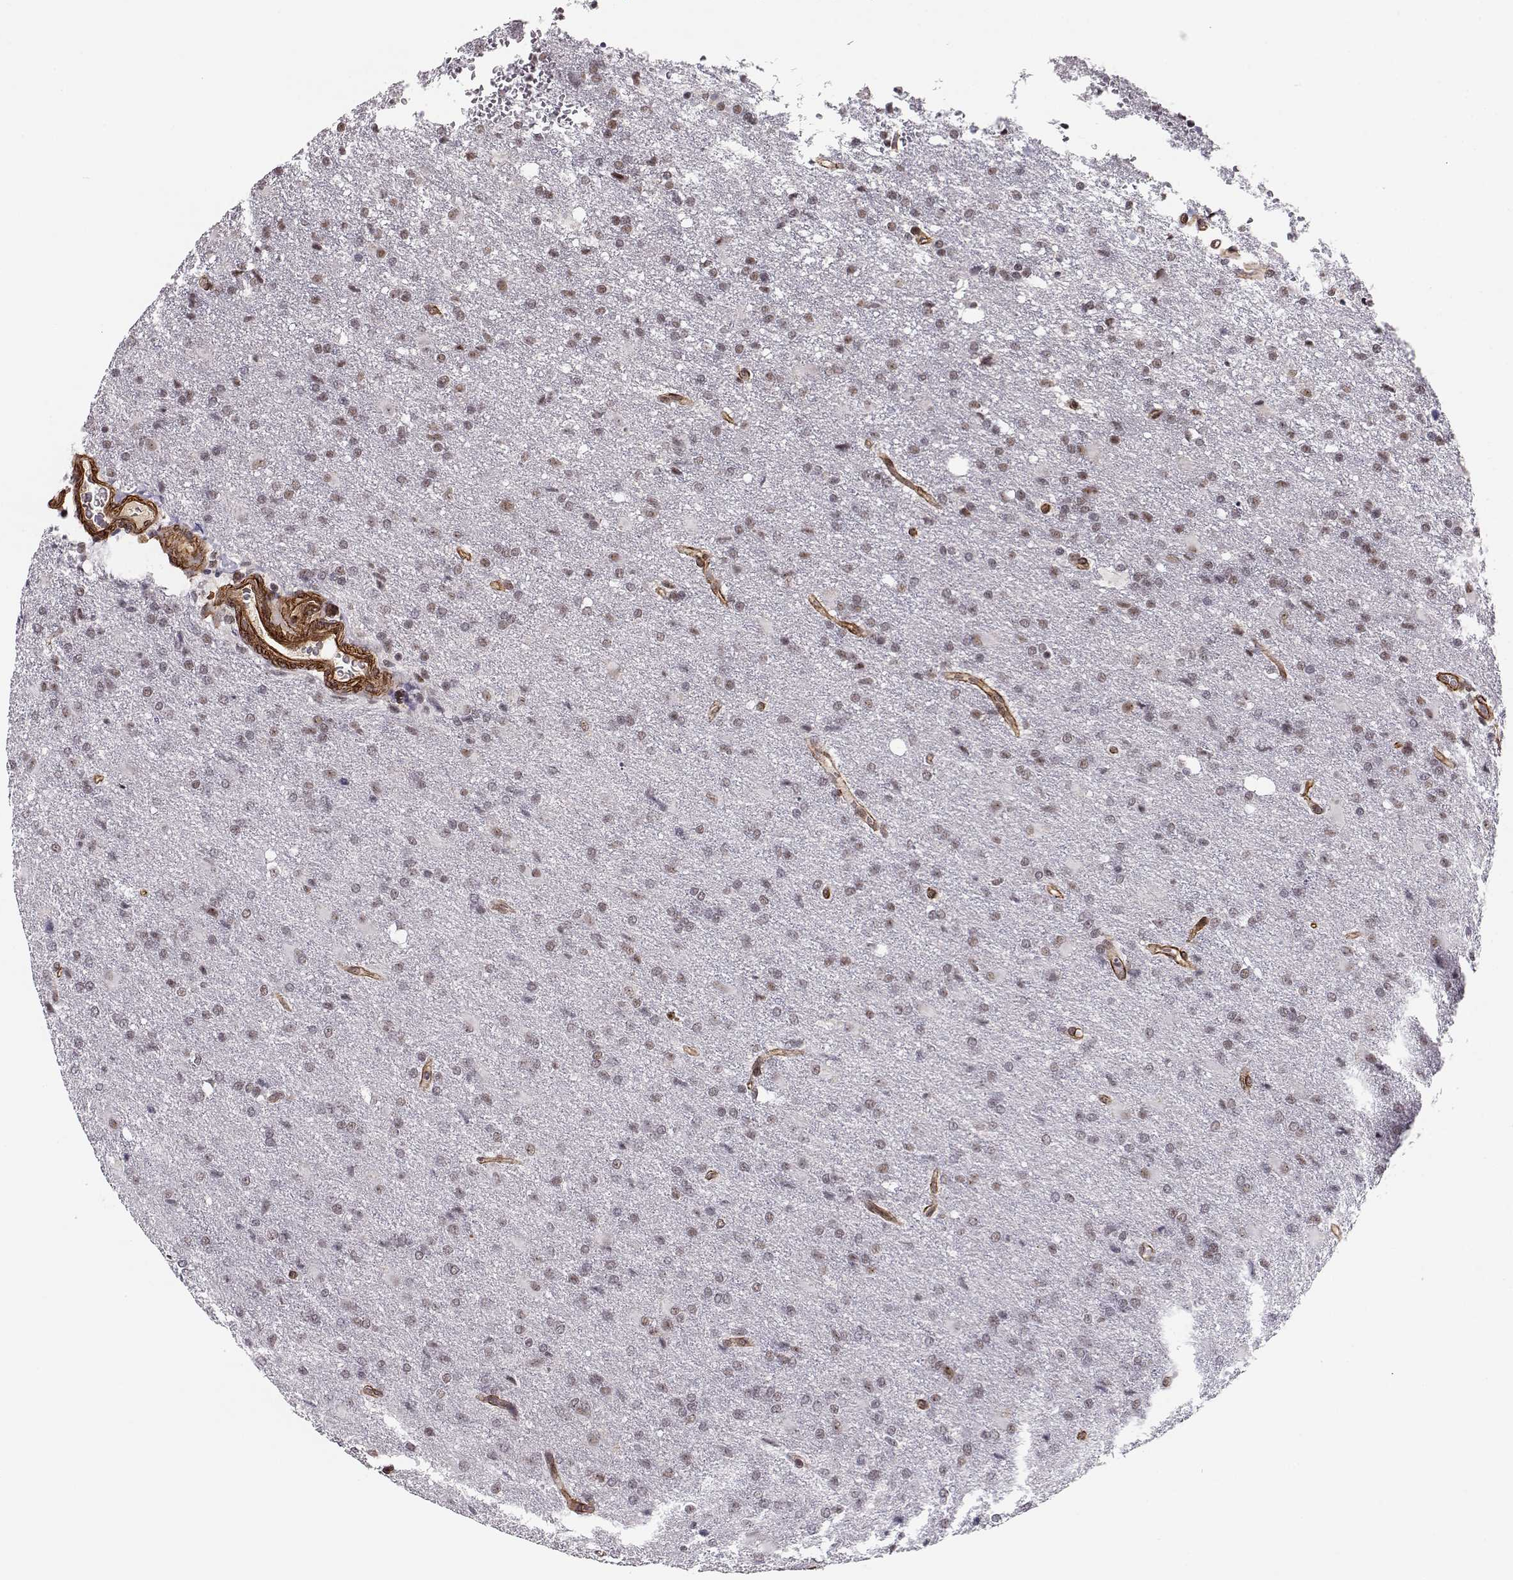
{"staining": {"intensity": "negative", "quantity": "none", "location": "none"}, "tissue": "glioma", "cell_type": "Tumor cells", "image_type": "cancer", "snomed": [{"axis": "morphology", "description": "Glioma, malignant, High grade"}, {"axis": "topography", "description": "Brain"}], "caption": "Malignant glioma (high-grade) was stained to show a protein in brown. There is no significant staining in tumor cells. The staining is performed using DAB brown chromogen with nuclei counter-stained in using hematoxylin.", "gene": "CIR1", "patient": {"sex": "male", "age": 68}}